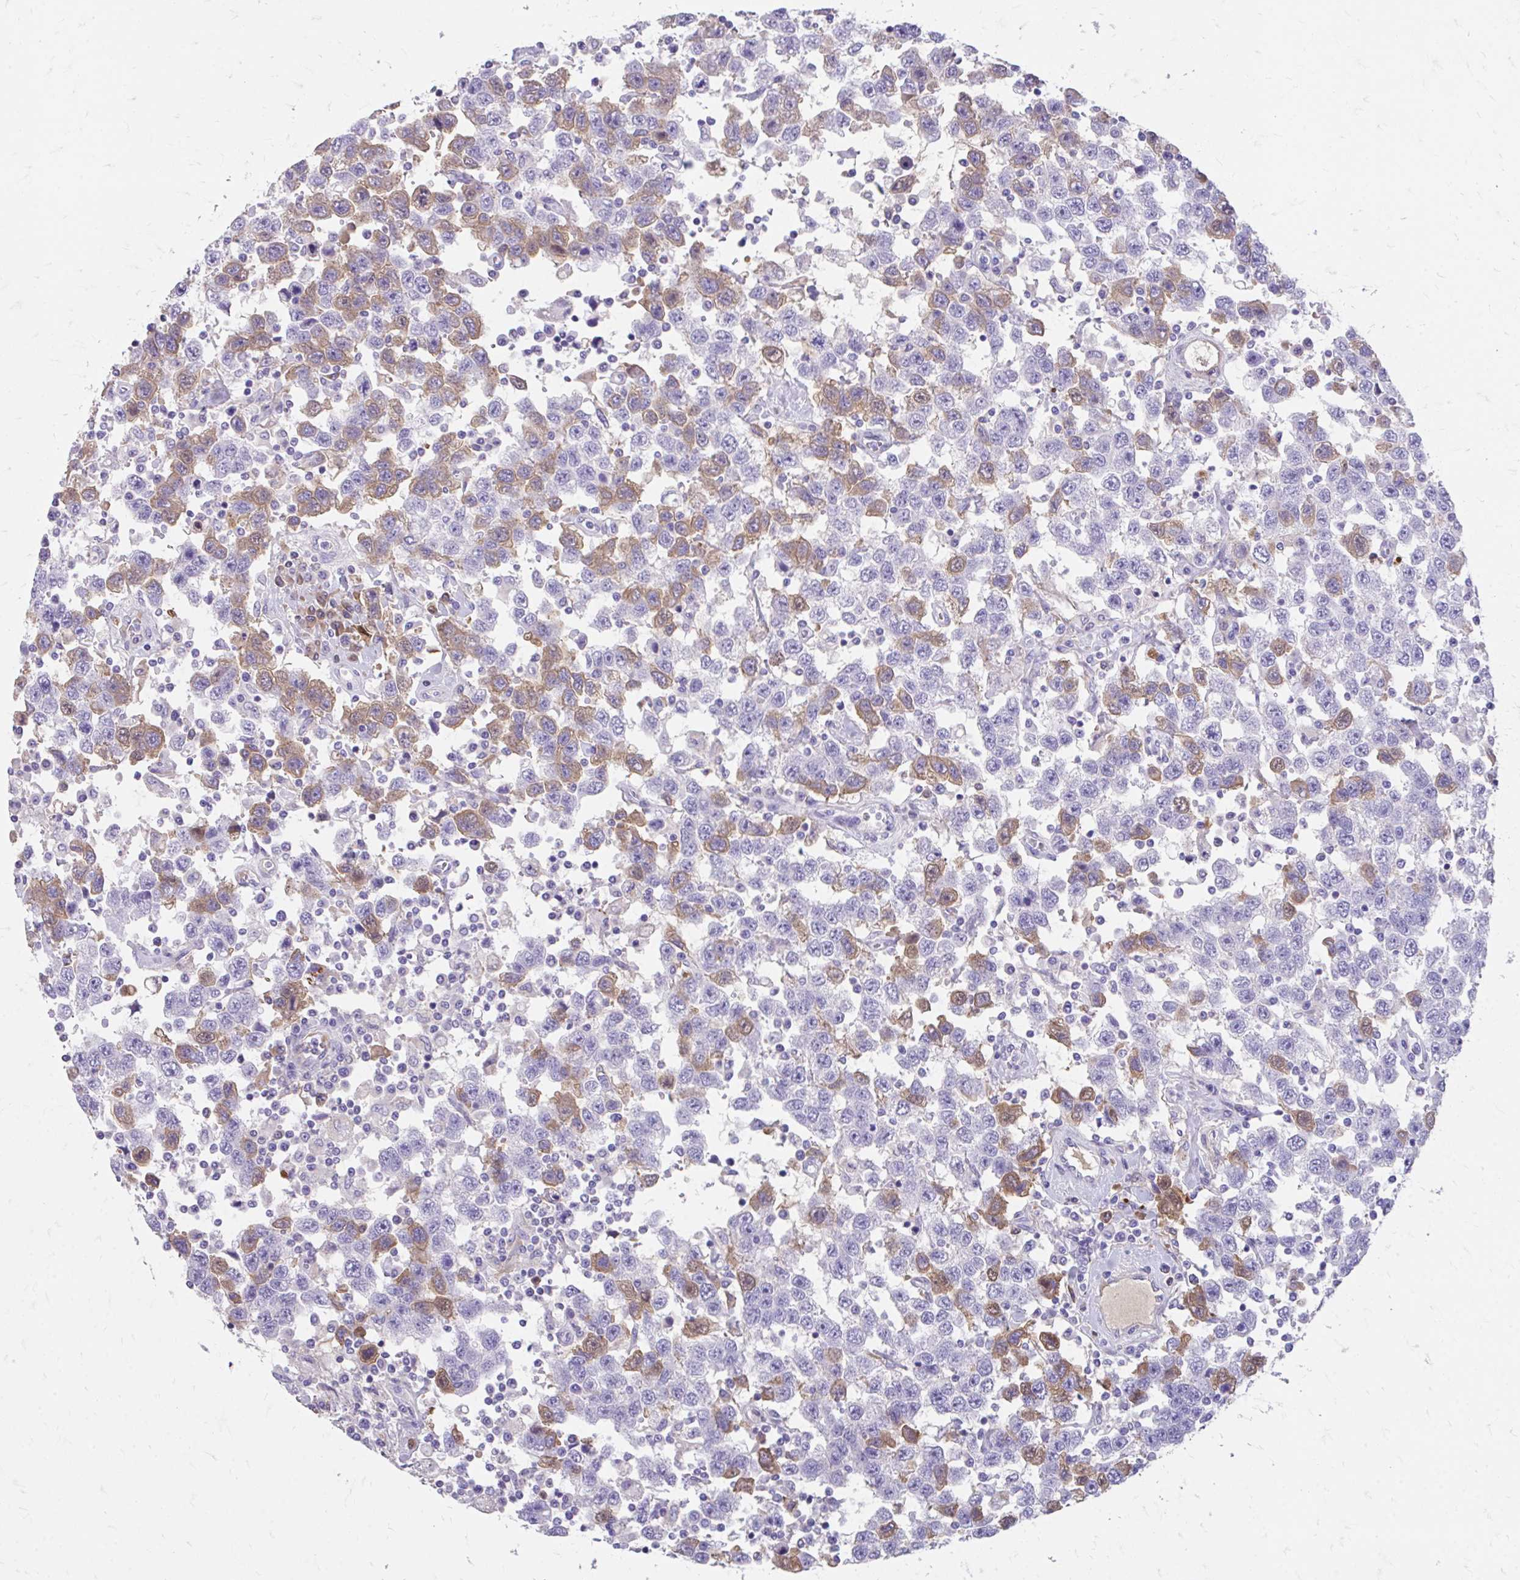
{"staining": {"intensity": "moderate", "quantity": "<25%", "location": "cytoplasmic/membranous"}, "tissue": "testis cancer", "cell_type": "Tumor cells", "image_type": "cancer", "snomed": [{"axis": "morphology", "description": "Seminoma, NOS"}, {"axis": "topography", "description": "Testis"}], "caption": "This micrograph demonstrates testis cancer stained with immunohistochemistry (IHC) to label a protein in brown. The cytoplasmic/membranous of tumor cells show moderate positivity for the protein. Nuclei are counter-stained blue.", "gene": "CFH", "patient": {"sex": "male", "age": 41}}